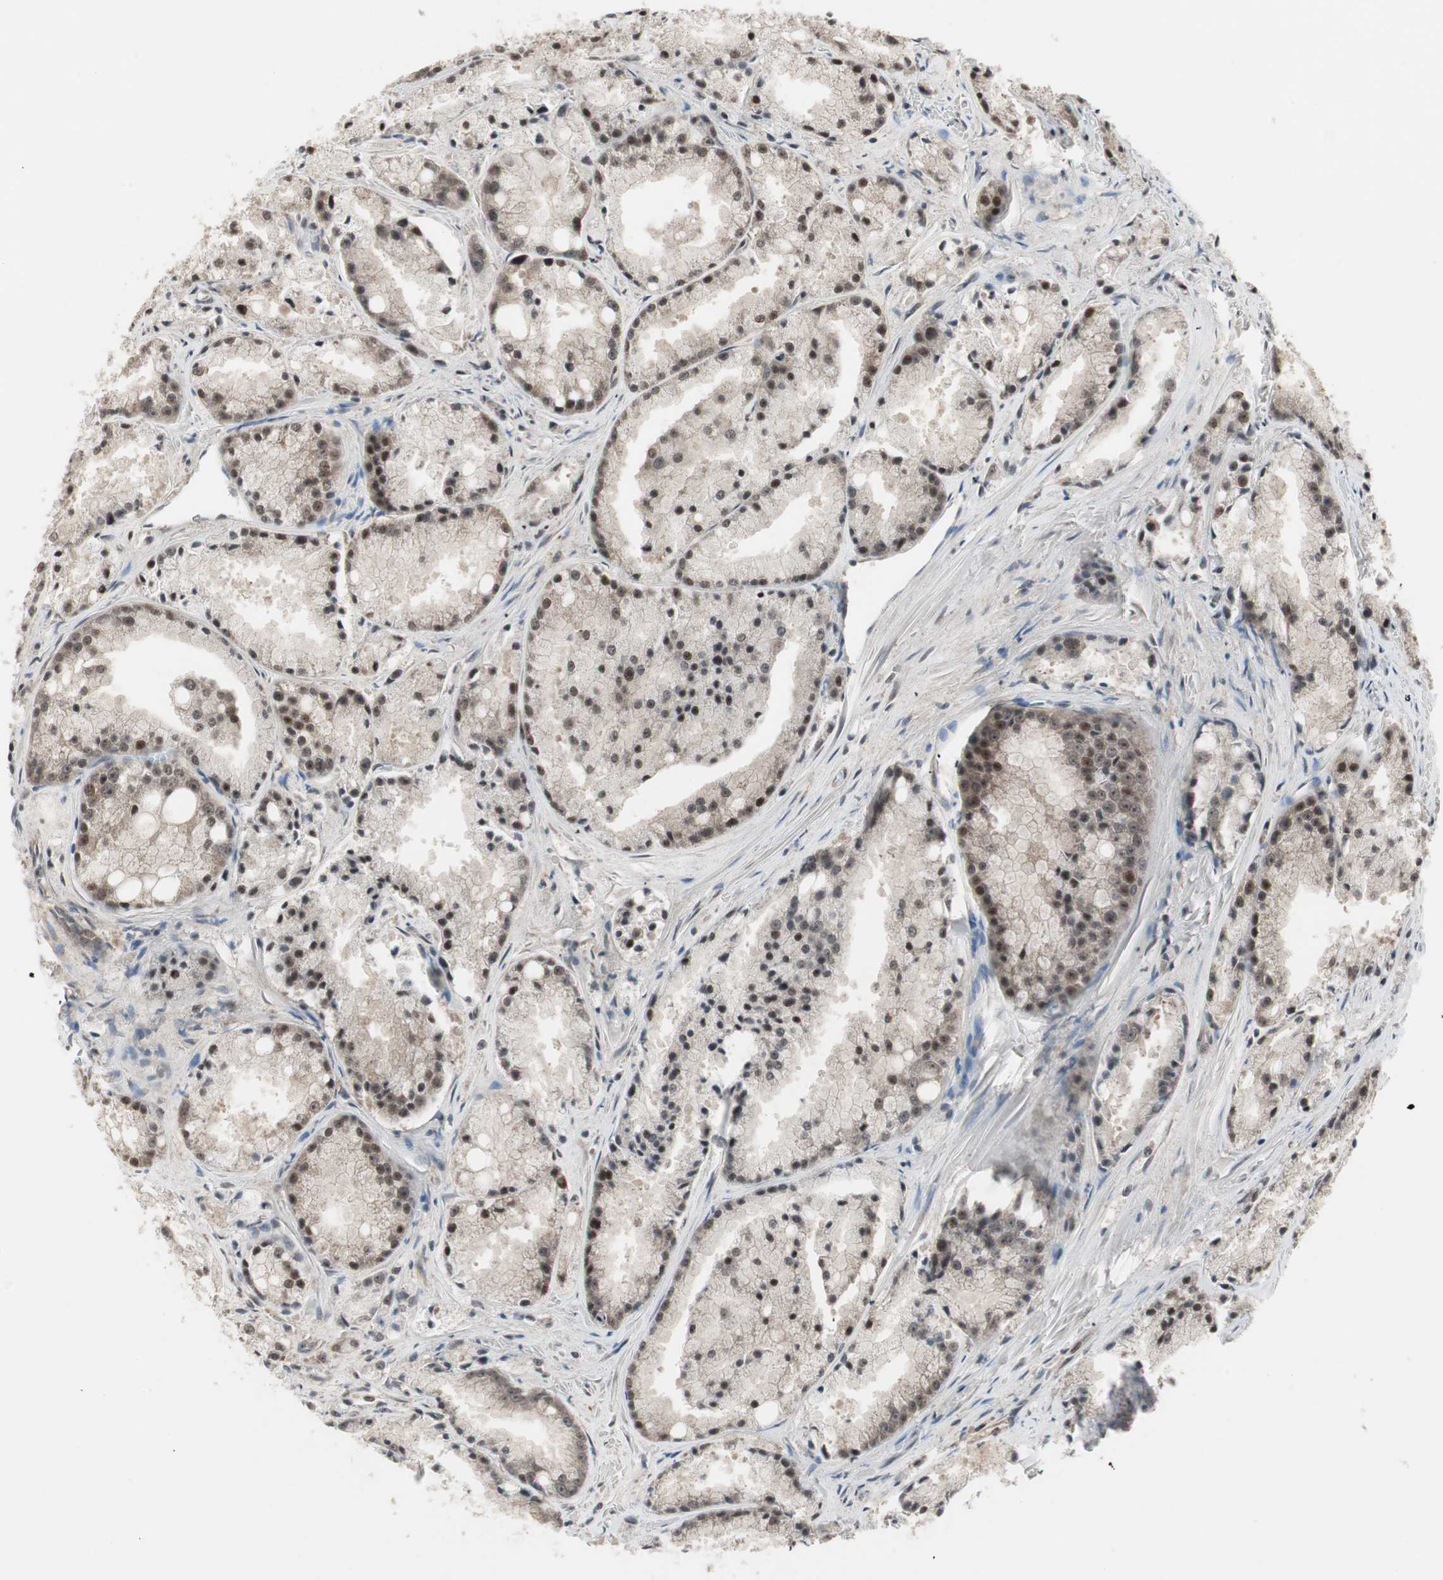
{"staining": {"intensity": "moderate", "quantity": "25%-75%", "location": "nuclear"}, "tissue": "prostate cancer", "cell_type": "Tumor cells", "image_type": "cancer", "snomed": [{"axis": "morphology", "description": "Adenocarcinoma, Low grade"}, {"axis": "topography", "description": "Prostate"}], "caption": "This micrograph reveals prostate adenocarcinoma (low-grade) stained with immunohistochemistry (IHC) to label a protein in brown. The nuclear of tumor cells show moderate positivity for the protein. Nuclei are counter-stained blue.", "gene": "CSNK2B", "patient": {"sex": "male", "age": 64}}